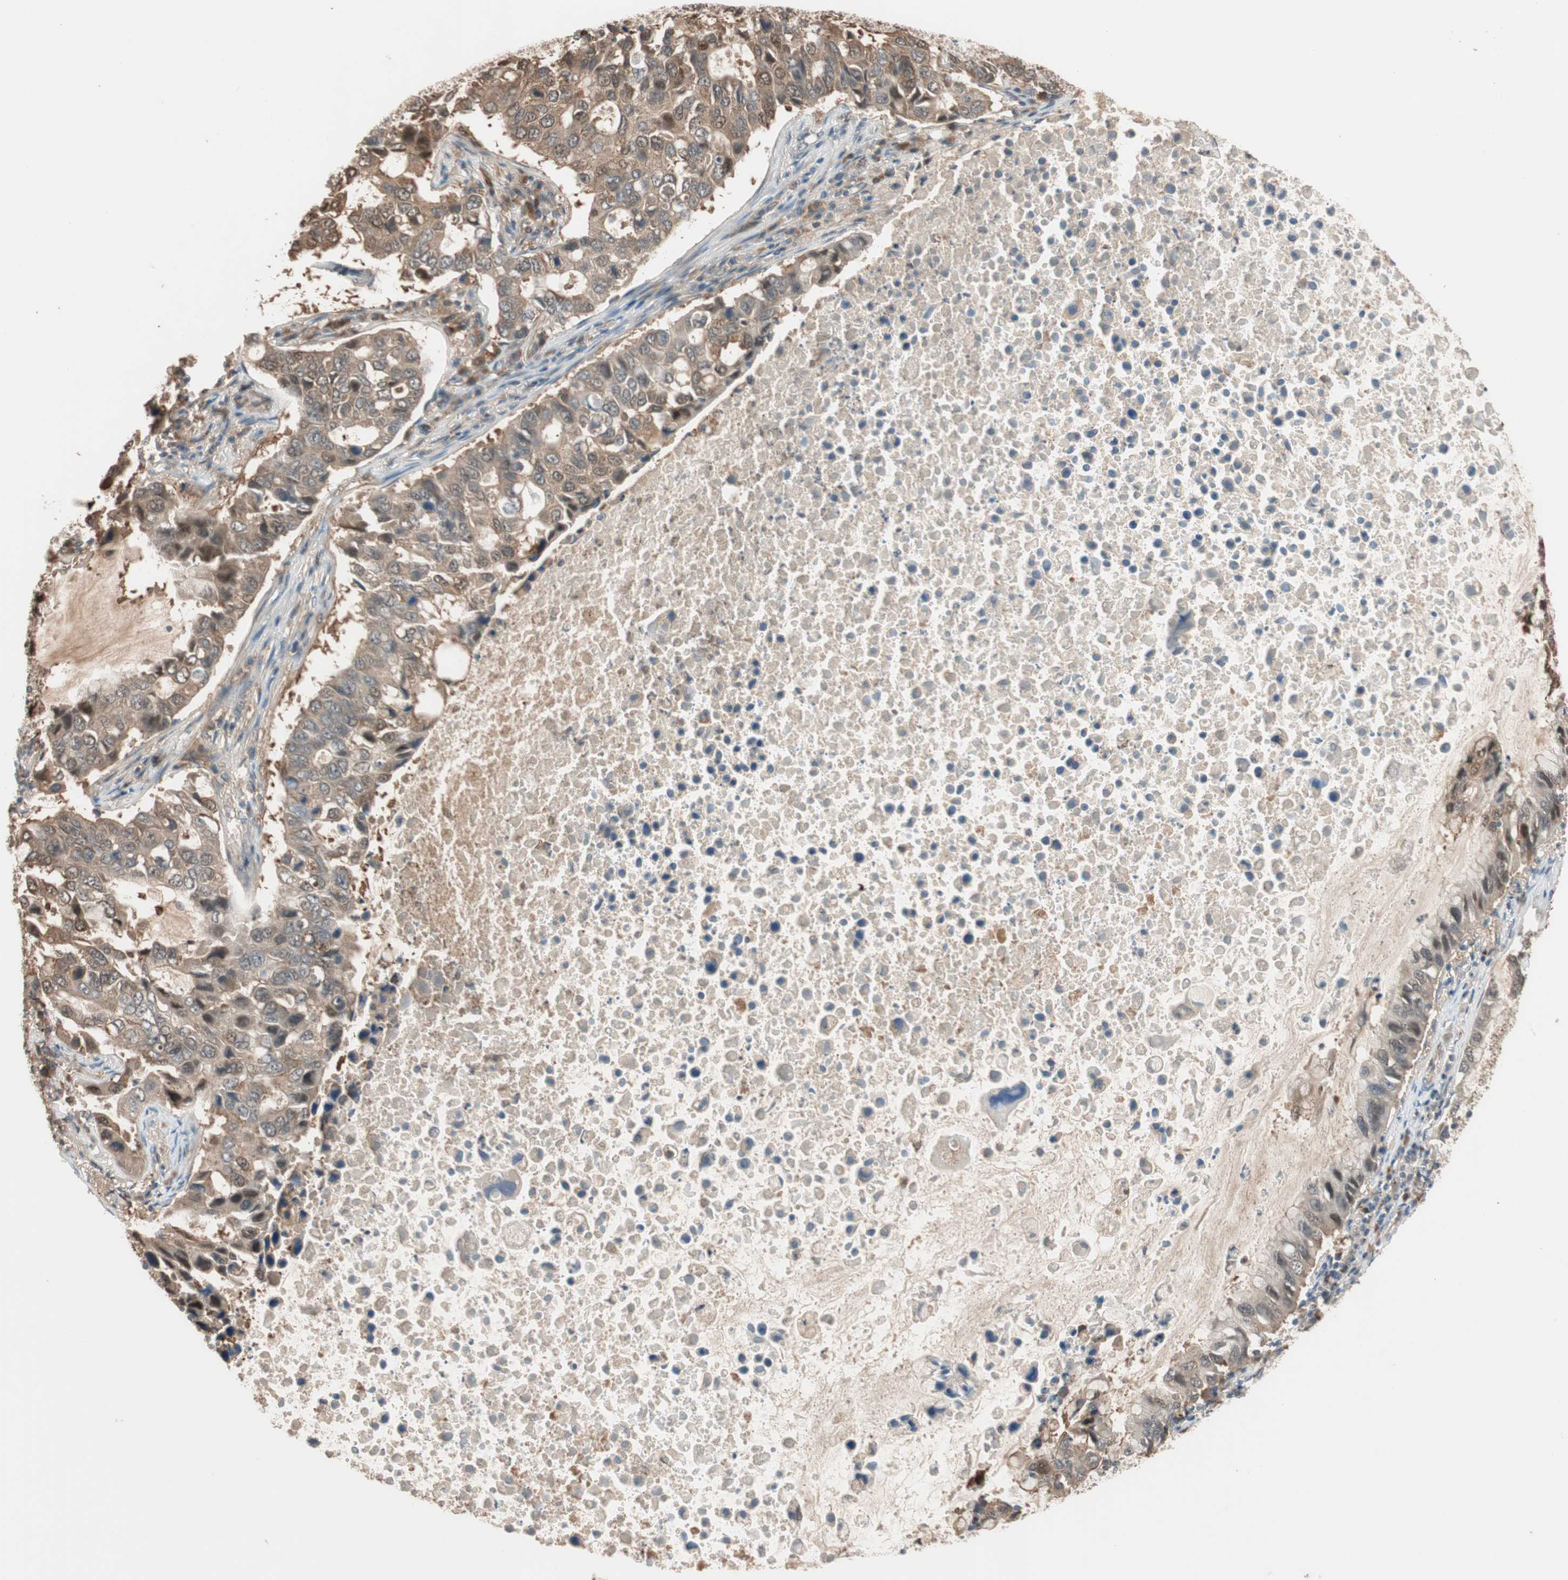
{"staining": {"intensity": "moderate", "quantity": ">75%", "location": "cytoplasmic/membranous"}, "tissue": "lung cancer", "cell_type": "Tumor cells", "image_type": "cancer", "snomed": [{"axis": "morphology", "description": "Adenocarcinoma, NOS"}, {"axis": "topography", "description": "Lung"}], "caption": "Immunohistochemical staining of human adenocarcinoma (lung) displays moderate cytoplasmic/membranous protein expression in about >75% of tumor cells.", "gene": "PIK3R3", "patient": {"sex": "male", "age": 64}}